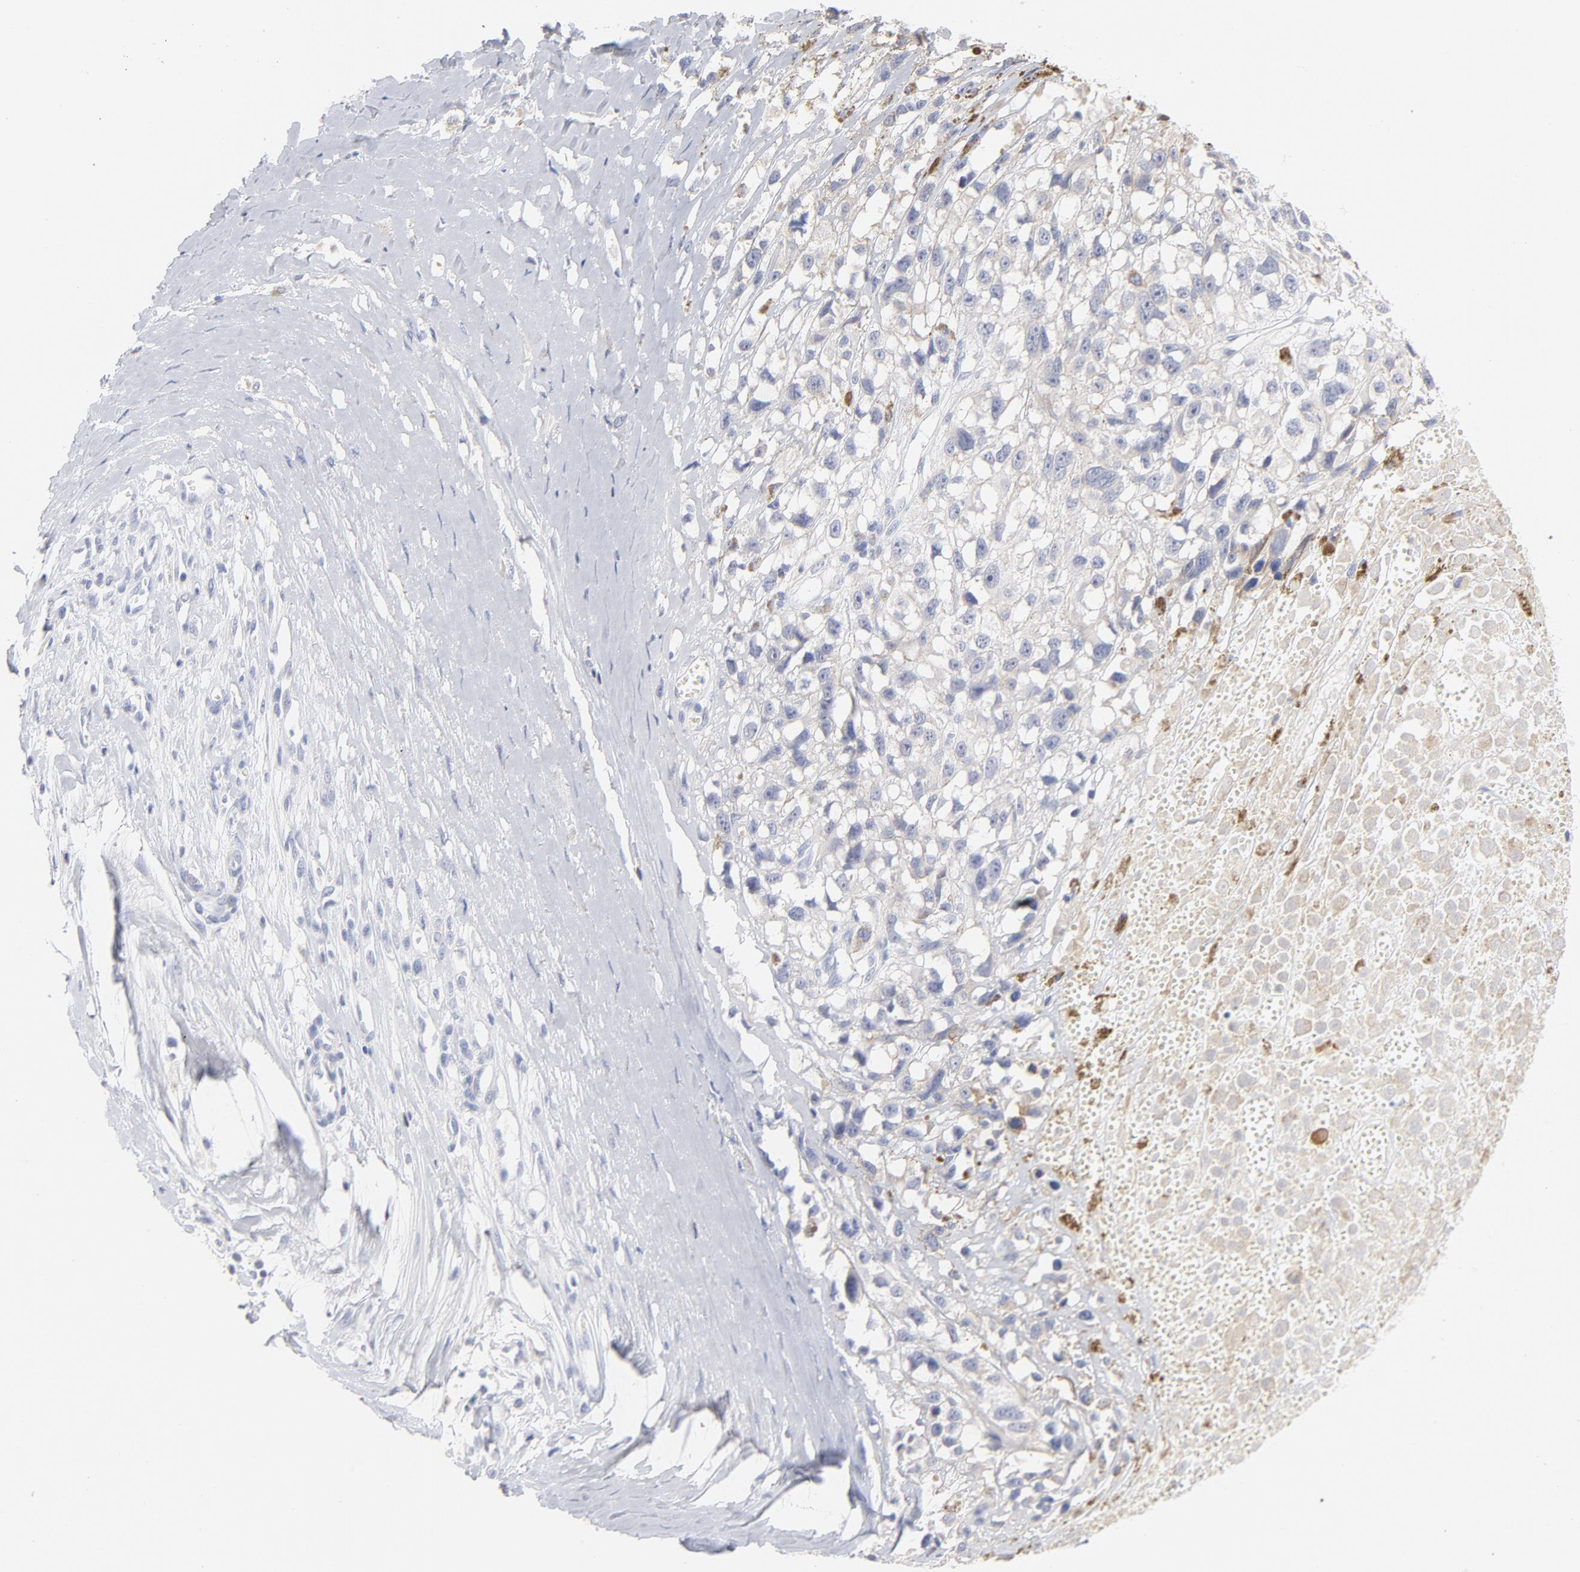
{"staining": {"intensity": "weak", "quantity": "<25%", "location": "cytoplasmic/membranous"}, "tissue": "melanoma", "cell_type": "Tumor cells", "image_type": "cancer", "snomed": [{"axis": "morphology", "description": "Malignant melanoma, Metastatic site"}, {"axis": "topography", "description": "Lymph node"}], "caption": "There is no significant expression in tumor cells of malignant melanoma (metastatic site).", "gene": "MID1", "patient": {"sex": "male", "age": 59}}